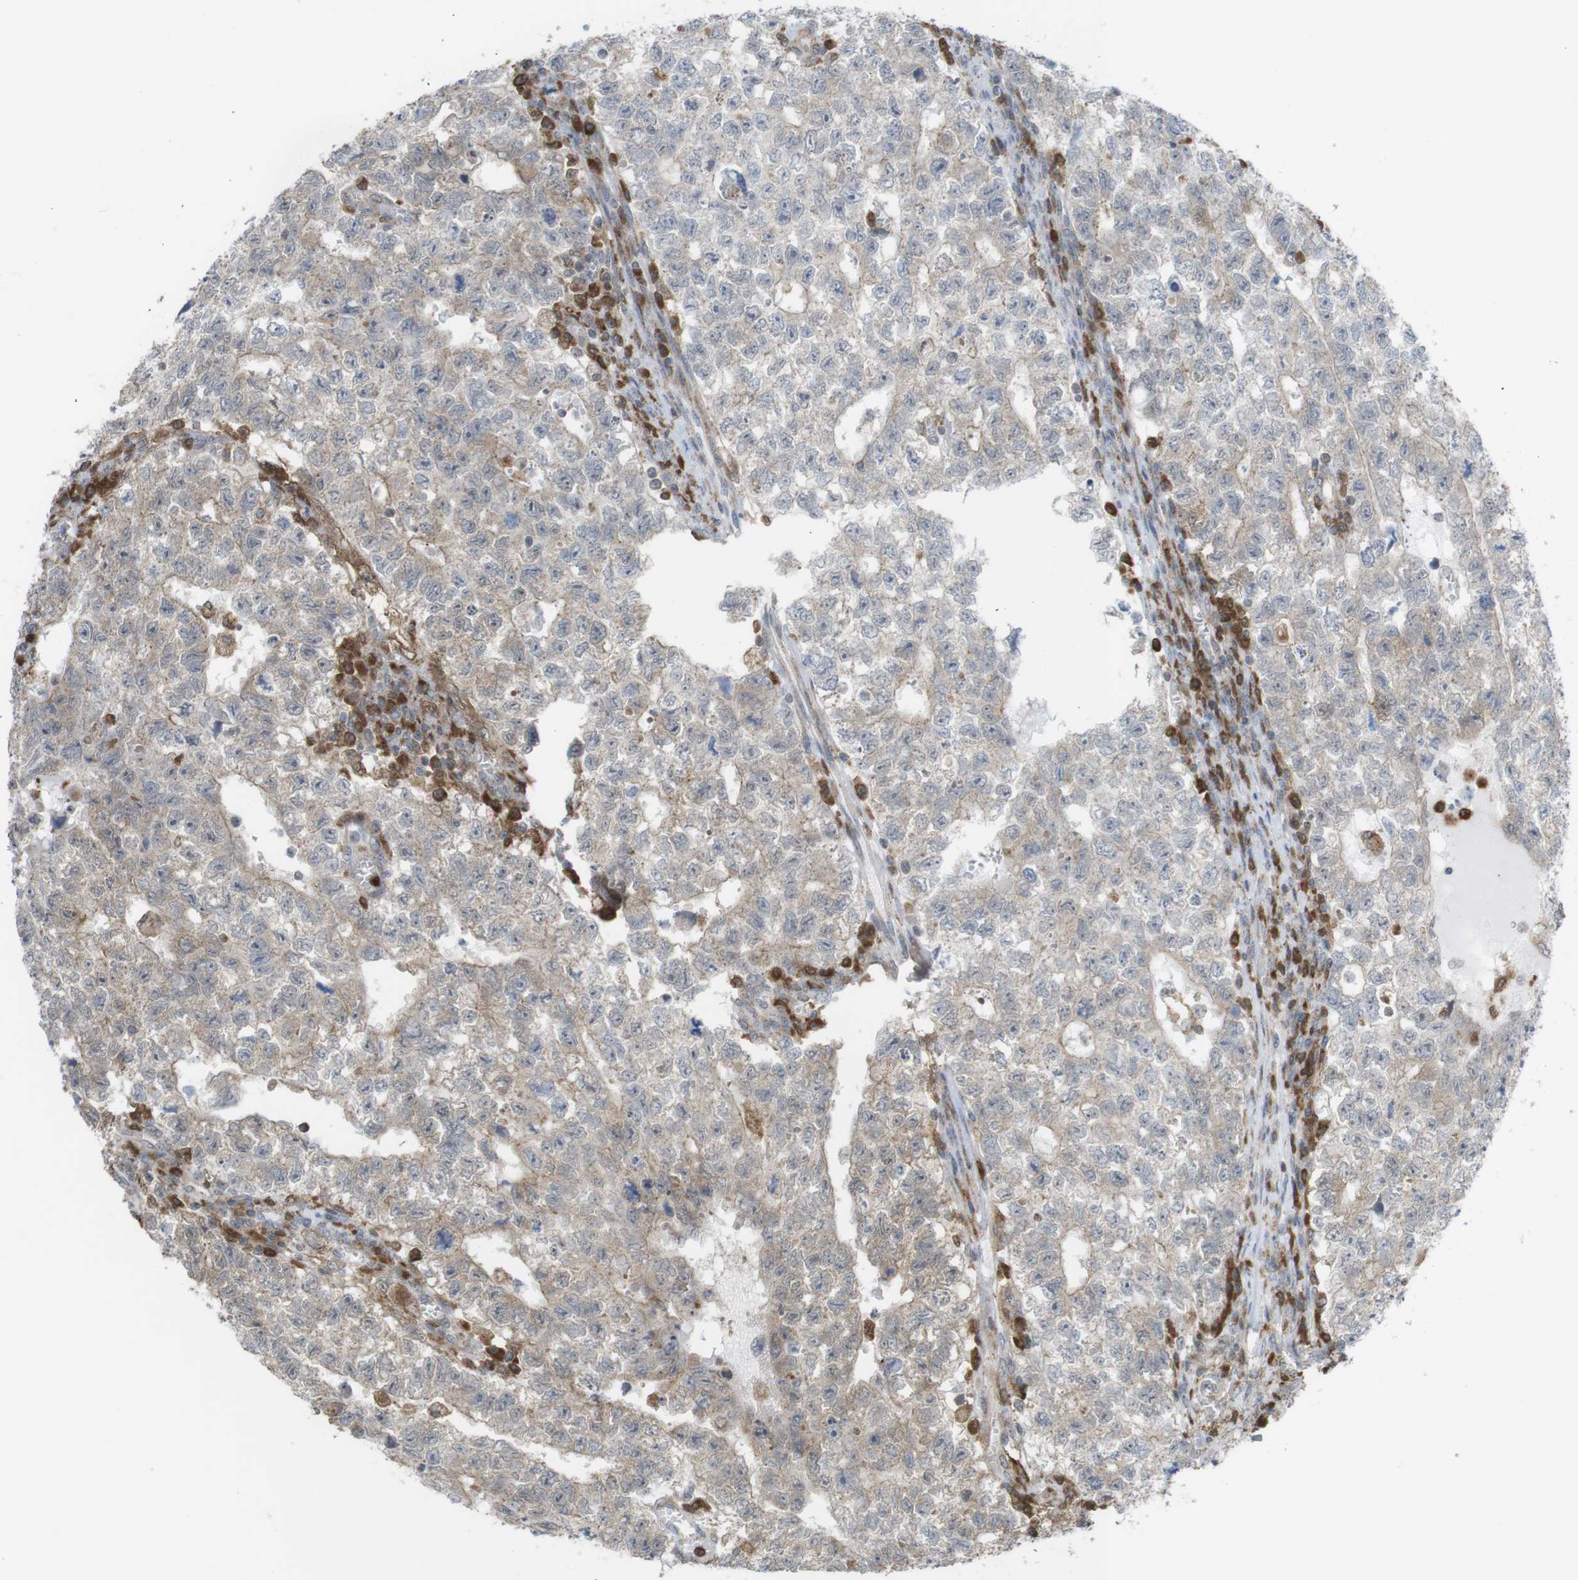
{"staining": {"intensity": "weak", "quantity": ">75%", "location": "cytoplasmic/membranous"}, "tissue": "testis cancer", "cell_type": "Tumor cells", "image_type": "cancer", "snomed": [{"axis": "morphology", "description": "Seminoma, NOS"}, {"axis": "morphology", "description": "Carcinoma, Embryonal, NOS"}, {"axis": "topography", "description": "Testis"}], "caption": "Immunohistochemical staining of embryonal carcinoma (testis) shows low levels of weak cytoplasmic/membranous protein positivity in approximately >75% of tumor cells. Nuclei are stained in blue.", "gene": "PRKCD", "patient": {"sex": "male", "age": 38}}